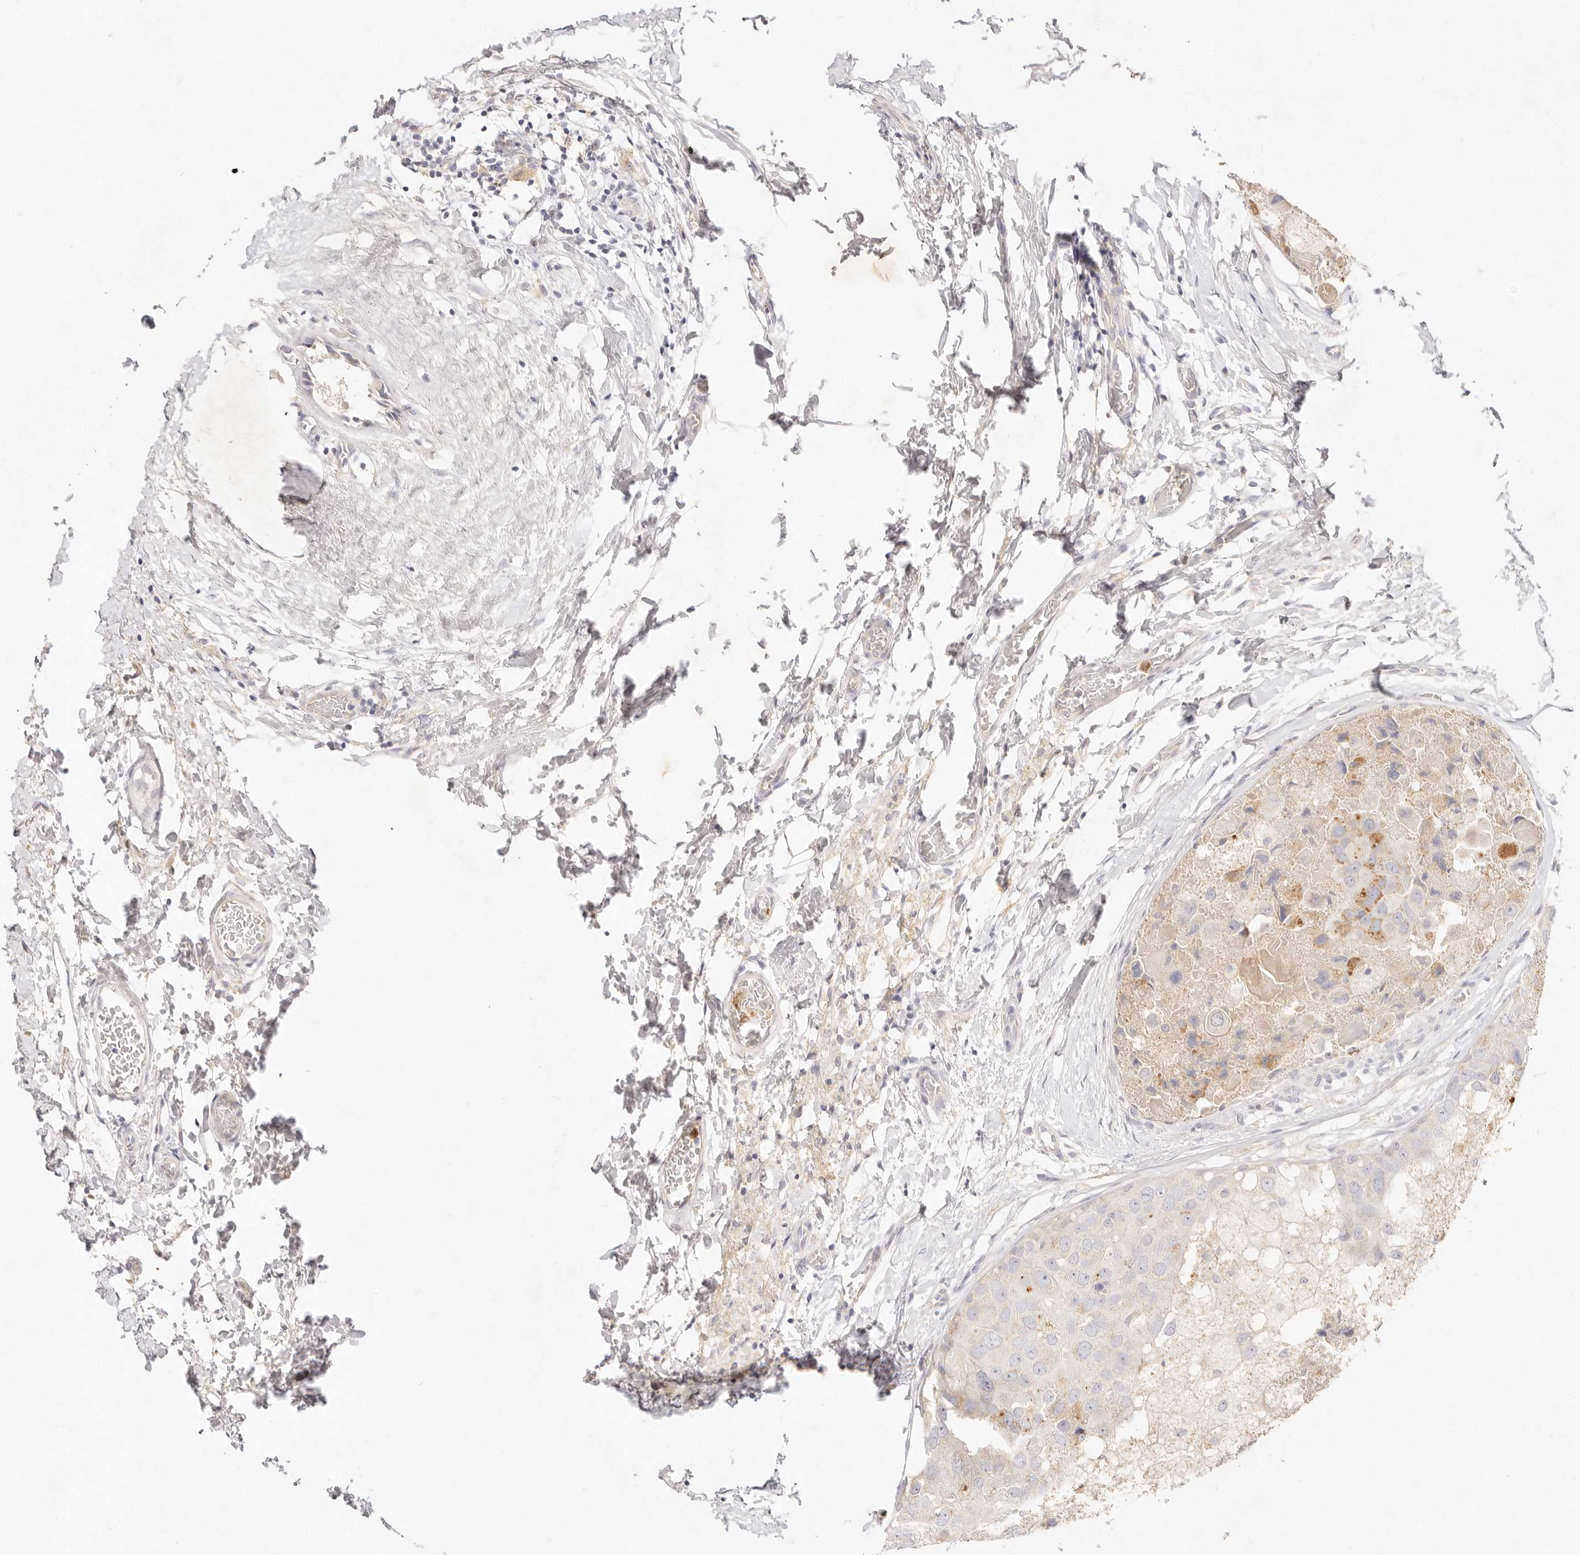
{"staining": {"intensity": "moderate", "quantity": "<25%", "location": "cytoplasmic/membranous"}, "tissue": "breast cancer", "cell_type": "Tumor cells", "image_type": "cancer", "snomed": [{"axis": "morphology", "description": "Duct carcinoma"}, {"axis": "topography", "description": "Breast"}], "caption": "Breast cancer (infiltrating ductal carcinoma) stained with IHC exhibits moderate cytoplasmic/membranous positivity in about <25% of tumor cells. The protein is stained brown, and the nuclei are stained in blue (DAB (3,3'-diaminobenzidine) IHC with brightfield microscopy, high magnification).", "gene": "GPR84", "patient": {"sex": "female", "age": 62}}